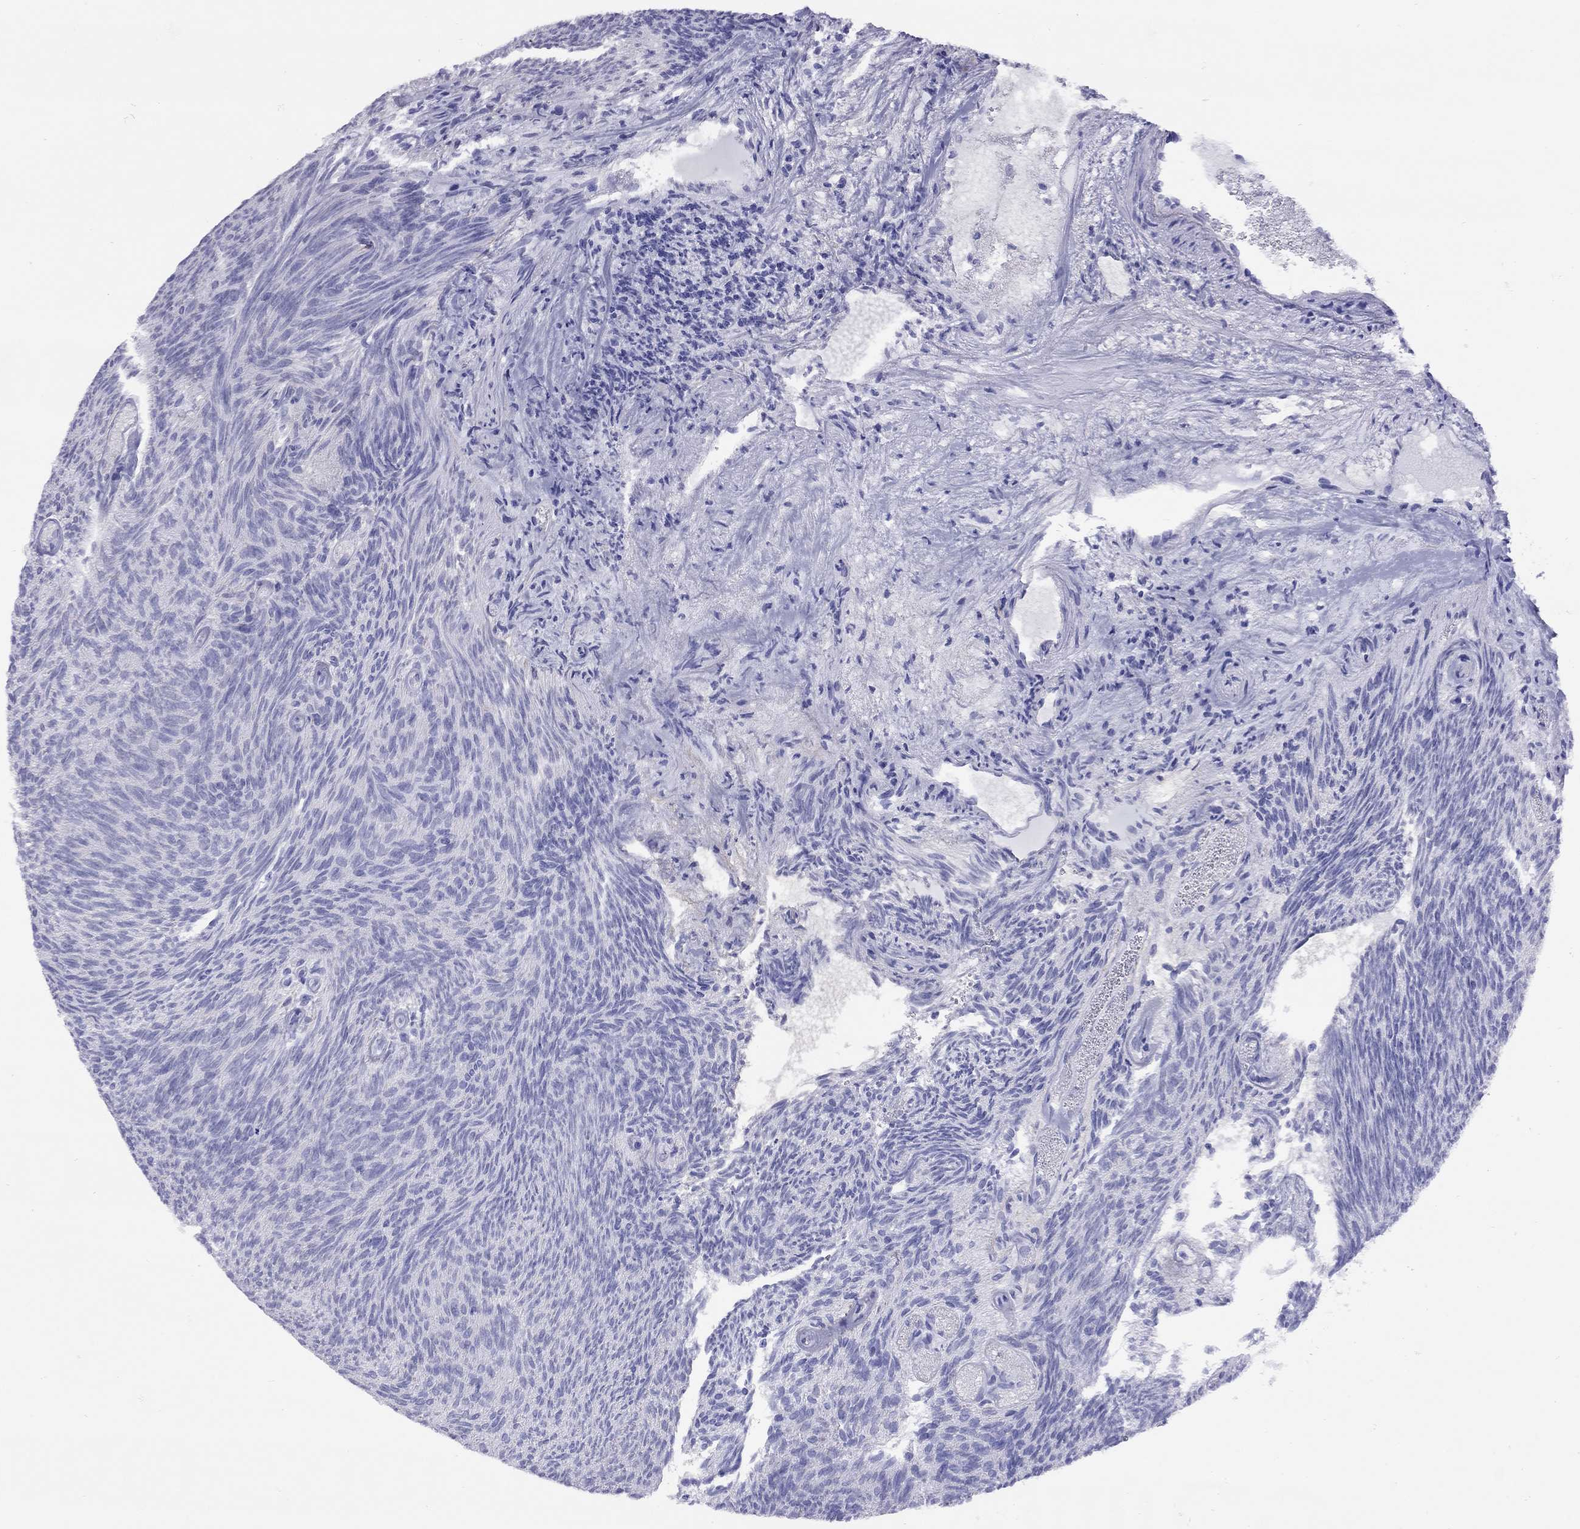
{"staining": {"intensity": "negative", "quantity": "none", "location": "none"}, "tissue": "urothelial cancer", "cell_type": "Tumor cells", "image_type": "cancer", "snomed": [{"axis": "morphology", "description": "Urothelial carcinoma, Low grade"}, {"axis": "topography", "description": "Urinary bladder"}], "caption": "Tumor cells are negative for protein expression in human urothelial cancer. The staining is performed using DAB brown chromogen with nuclei counter-stained in using hematoxylin.", "gene": "GRIA2", "patient": {"sex": "male", "age": 77}}